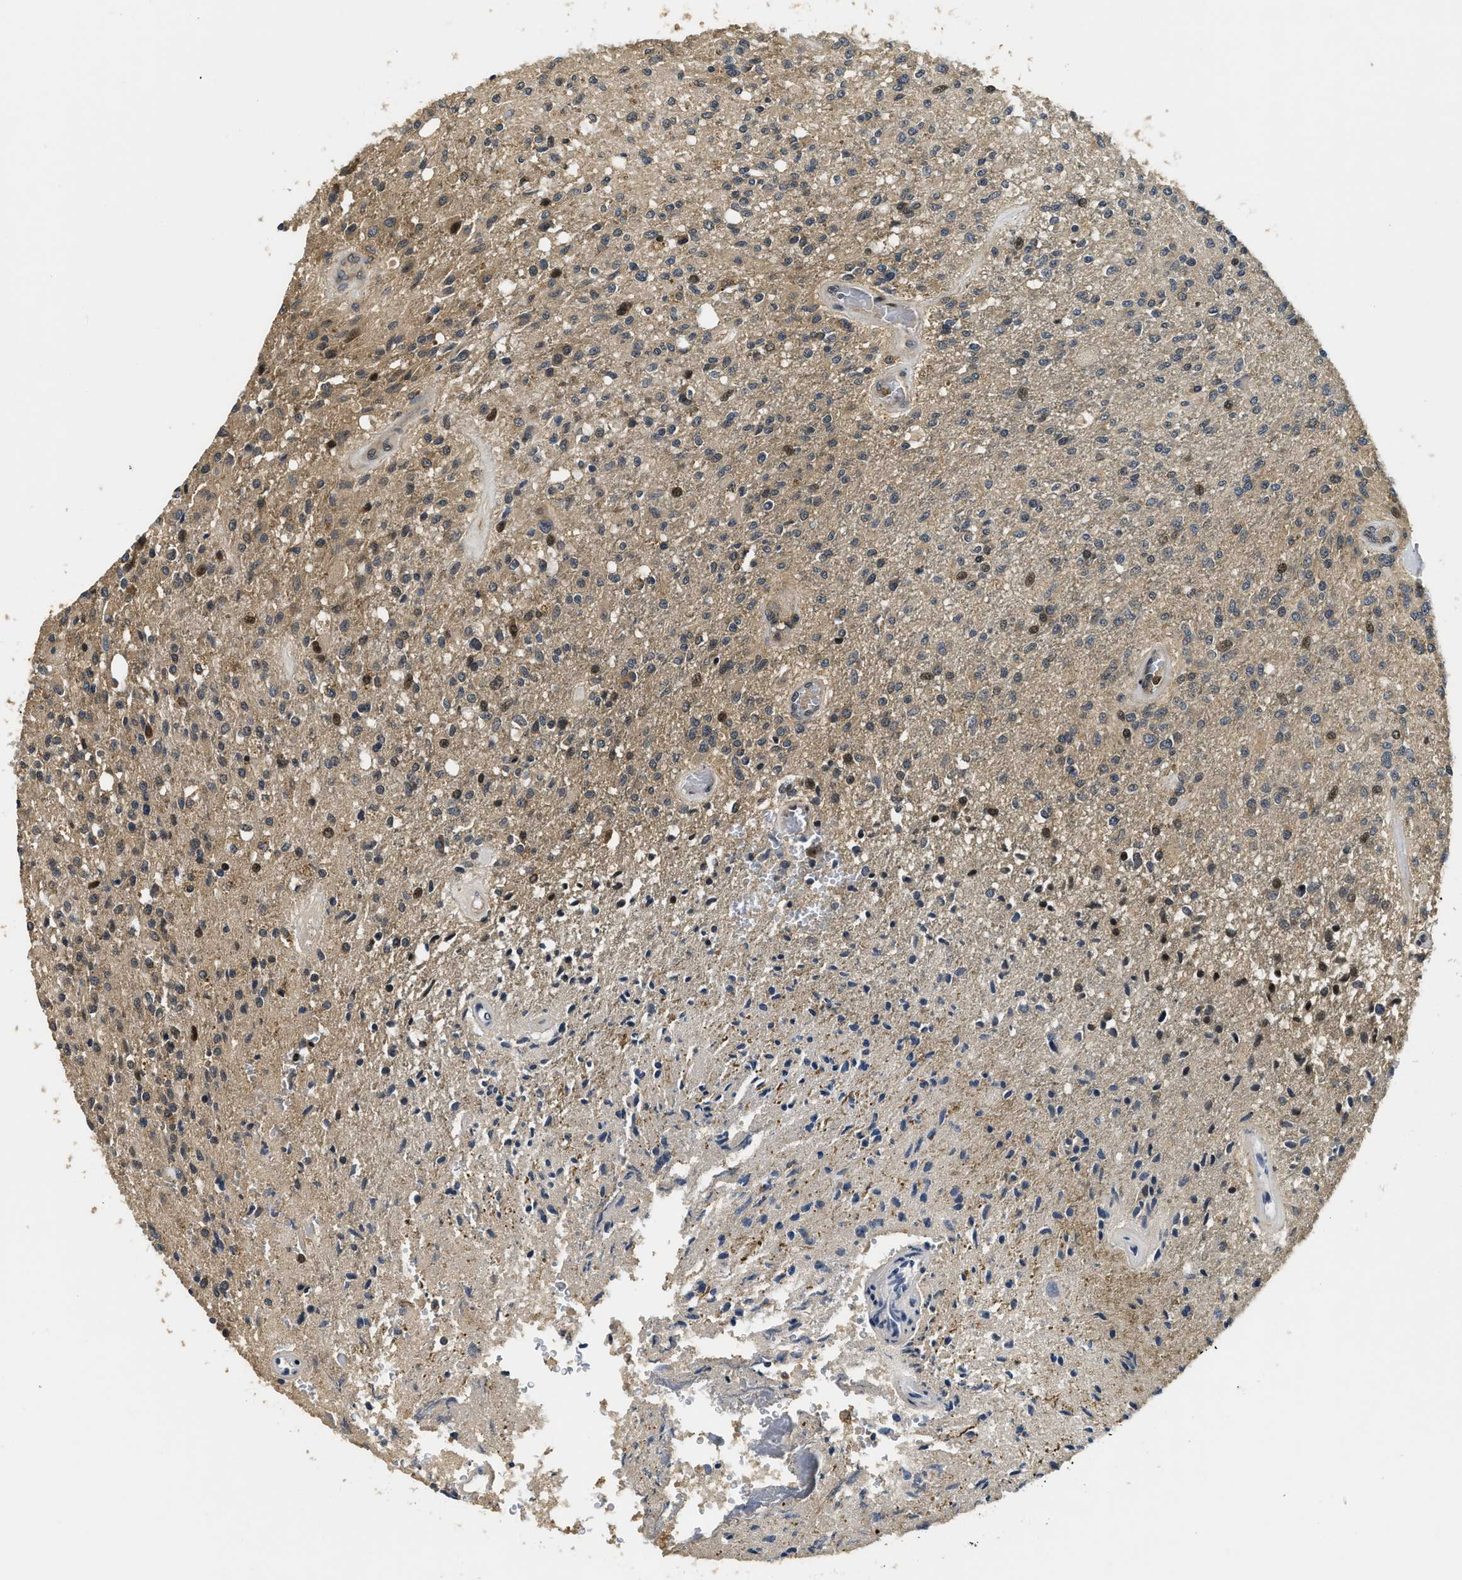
{"staining": {"intensity": "moderate", "quantity": "25%-75%", "location": "cytoplasmic/membranous,nuclear"}, "tissue": "glioma", "cell_type": "Tumor cells", "image_type": "cancer", "snomed": [{"axis": "morphology", "description": "Normal tissue, NOS"}, {"axis": "morphology", "description": "Glioma, malignant, High grade"}, {"axis": "topography", "description": "Cerebral cortex"}], "caption": "Moderate cytoplasmic/membranous and nuclear staining is identified in approximately 25%-75% of tumor cells in malignant high-grade glioma. The protein of interest is shown in brown color, while the nuclei are stained blue.", "gene": "ADSL", "patient": {"sex": "male", "age": 77}}